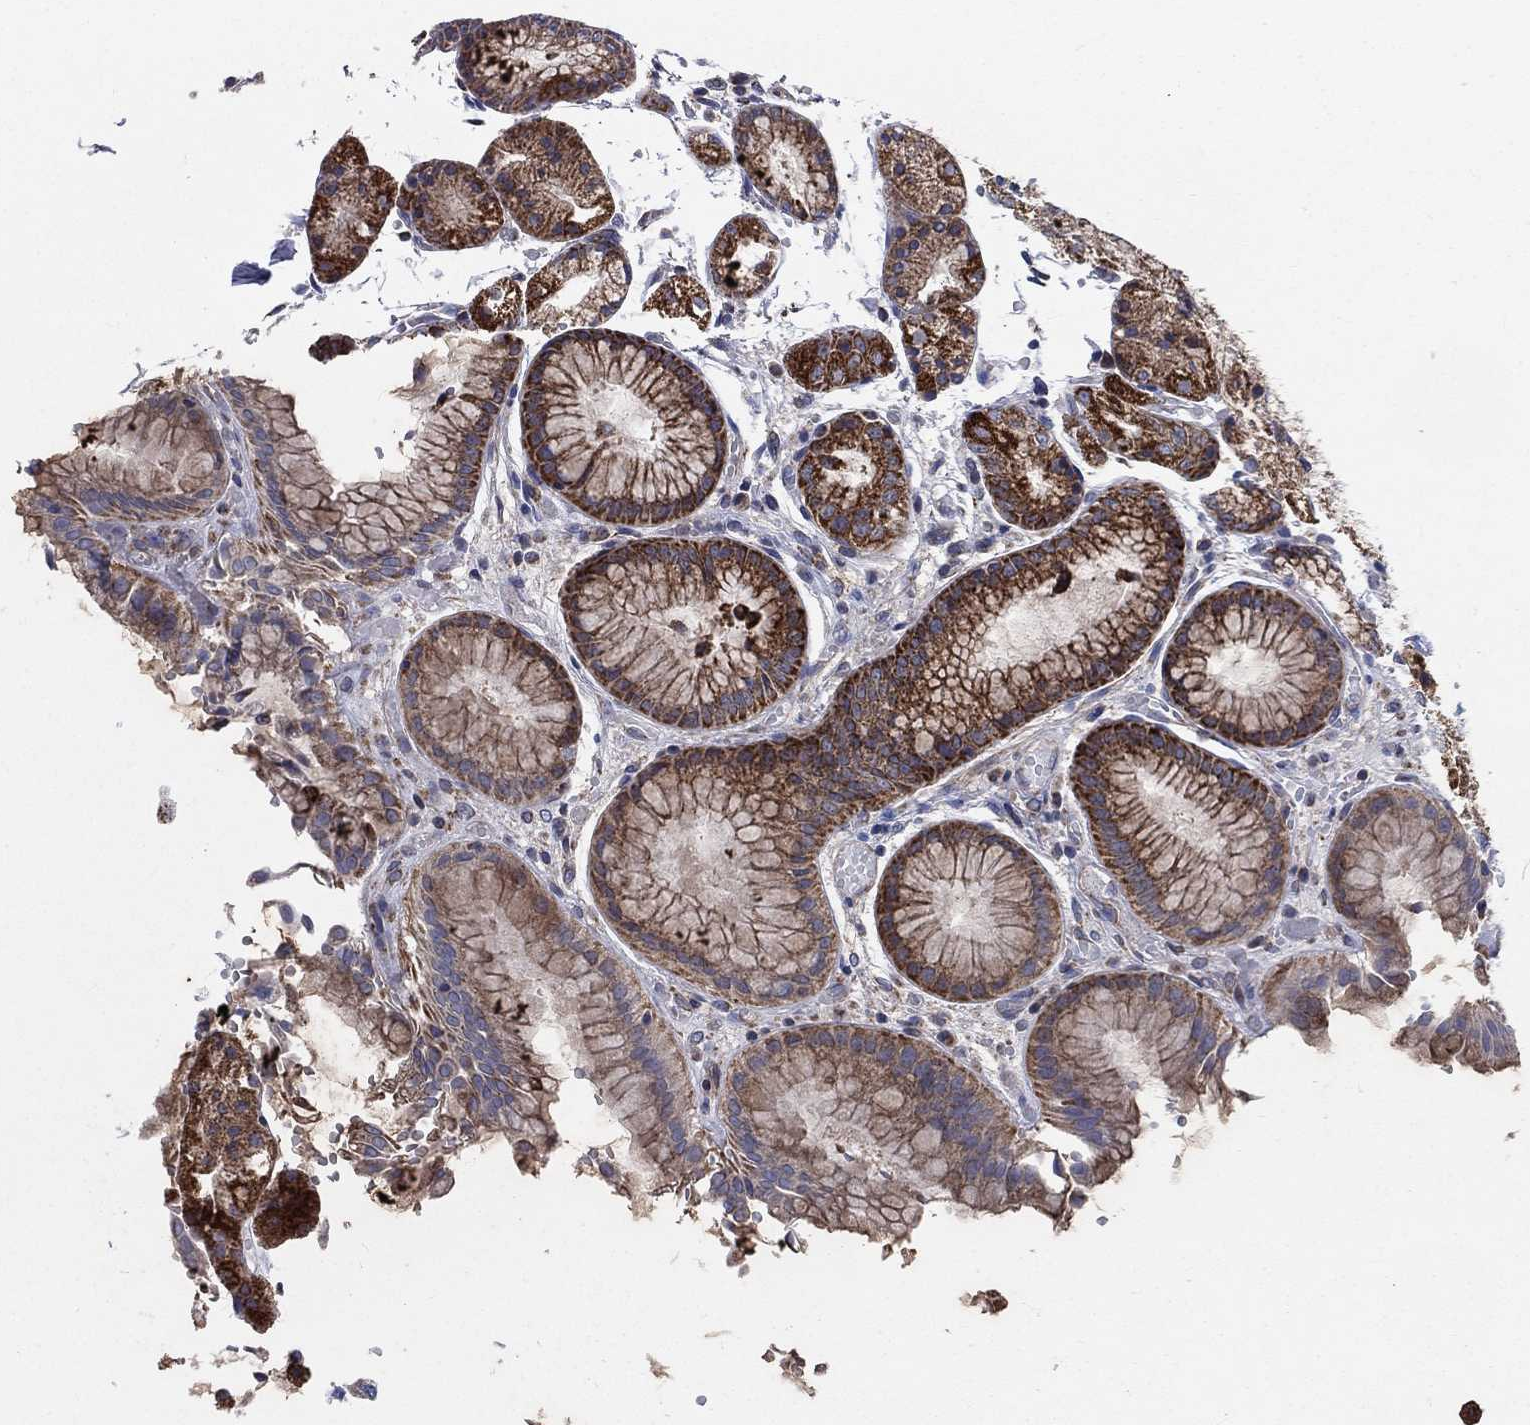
{"staining": {"intensity": "moderate", "quantity": "25%-75%", "location": "cytoplasmic/membranous"}, "tissue": "stomach", "cell_type": "Glandular cells", "image_type": "normal", "snomed": [{"axis": "morphology", "description": "Normal tissue, NOS"}, {"axis": "topography", "description": "Stomach, upper"}], "caption": "Protein staining by immunohistochemistry (IHC) displays moderate cytoplasmic/membranous positivity in about 25%-75% of glandular cells in benign stomach.", "gene": "NME7", "patient": {"sex": "male", "age": 72}}